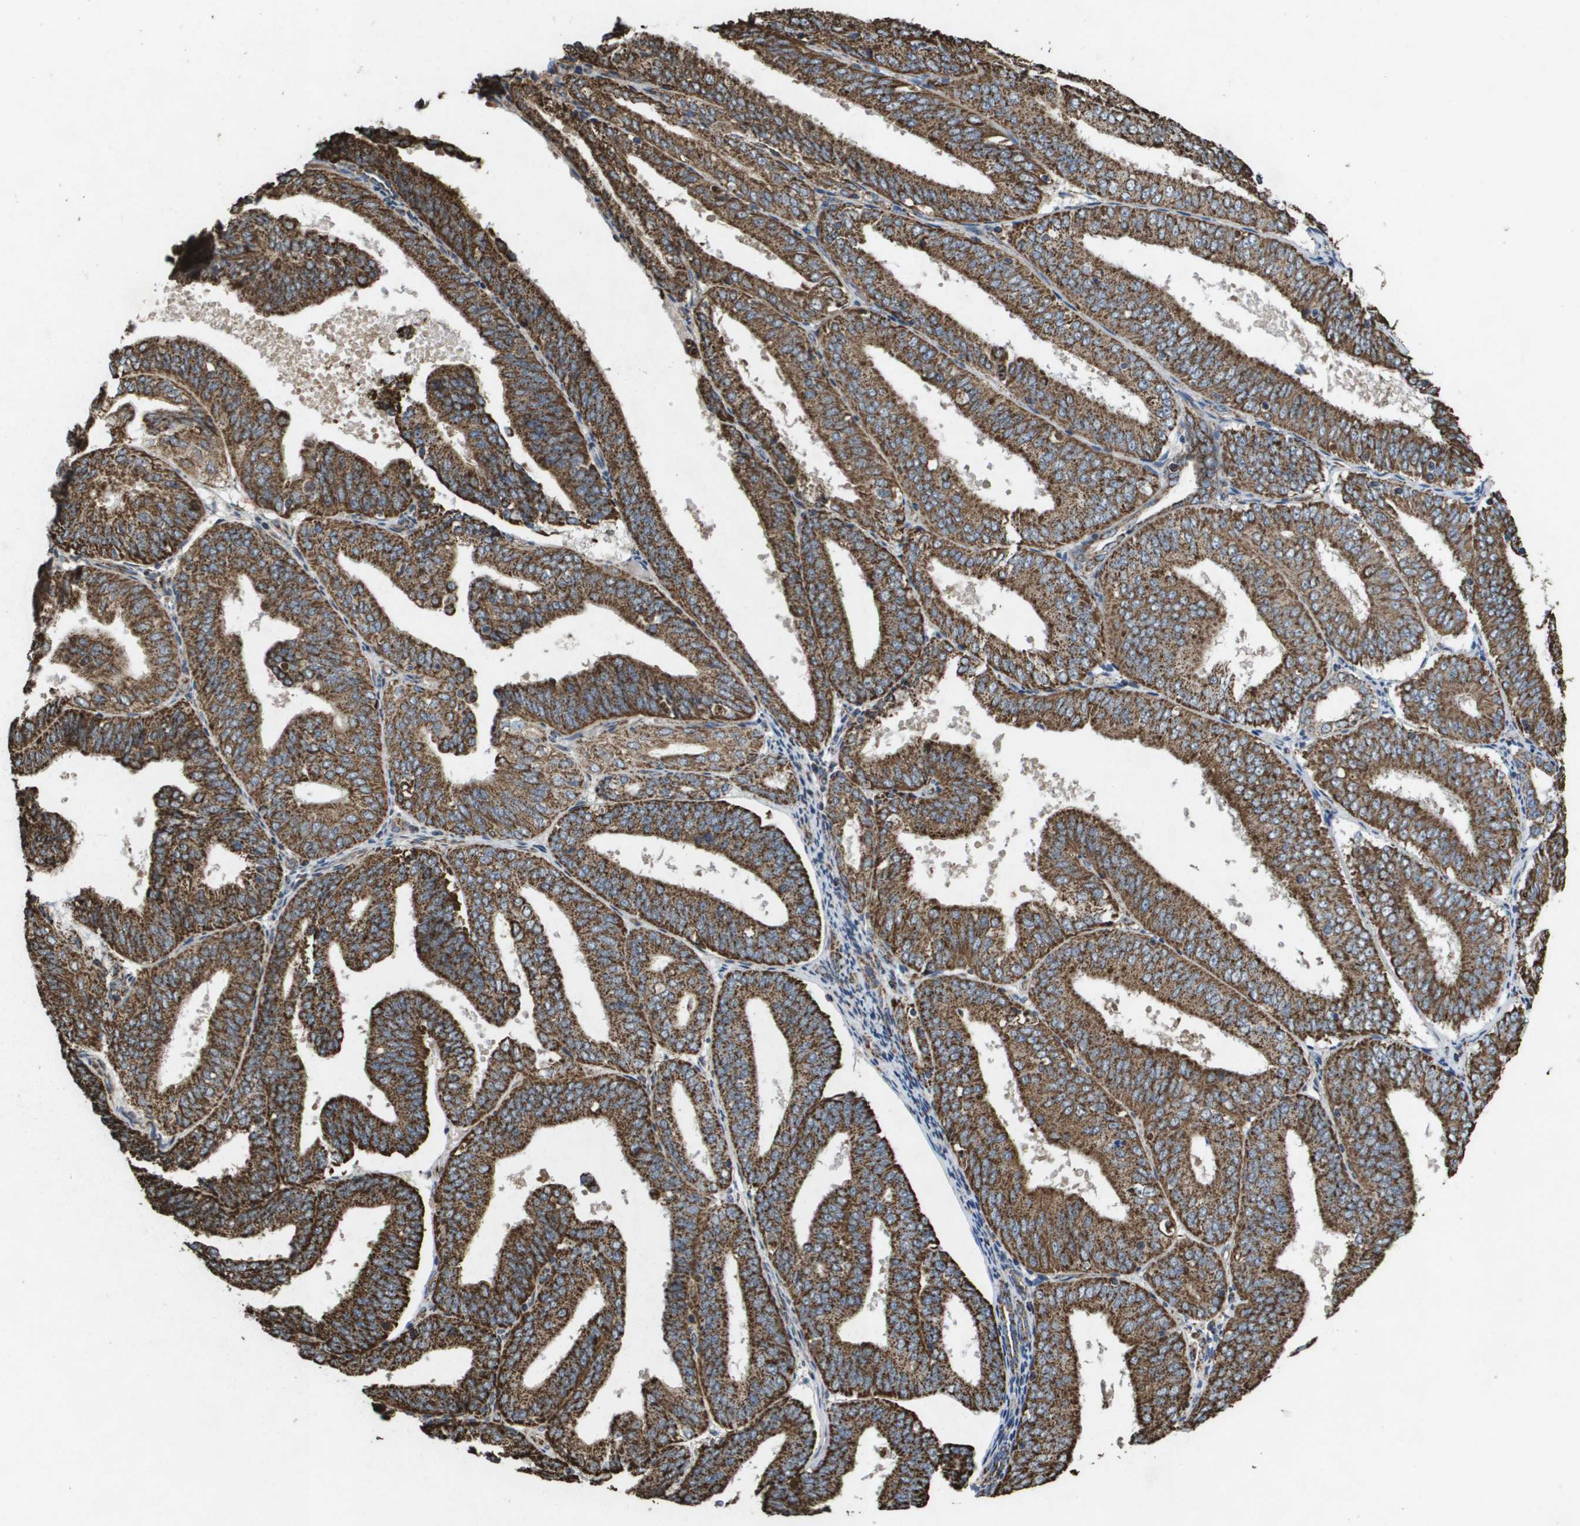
{"staining": {"intensity": "strong", "quantity": ">75%", "location": "cytoplasmic/membranous"}, "tissue": "endometrial cancer", "cell_type": "Tumor cells", "image_type": "cancer", "snomed": [{"axis": "morphology", "description": "Adenocarcinoma, NOS"}, {"axis": "topography", "description": "Endometrium"}], "caption": "DAB immunohistochemical staining of endometrial cancer (adenocarcinoma) demonstrates strong cytoplasmic/membranous protein expression in approximately >75% of tumor cells.", "gene": "HSPE1", "patient": {"sex": "female", "age": 63}}